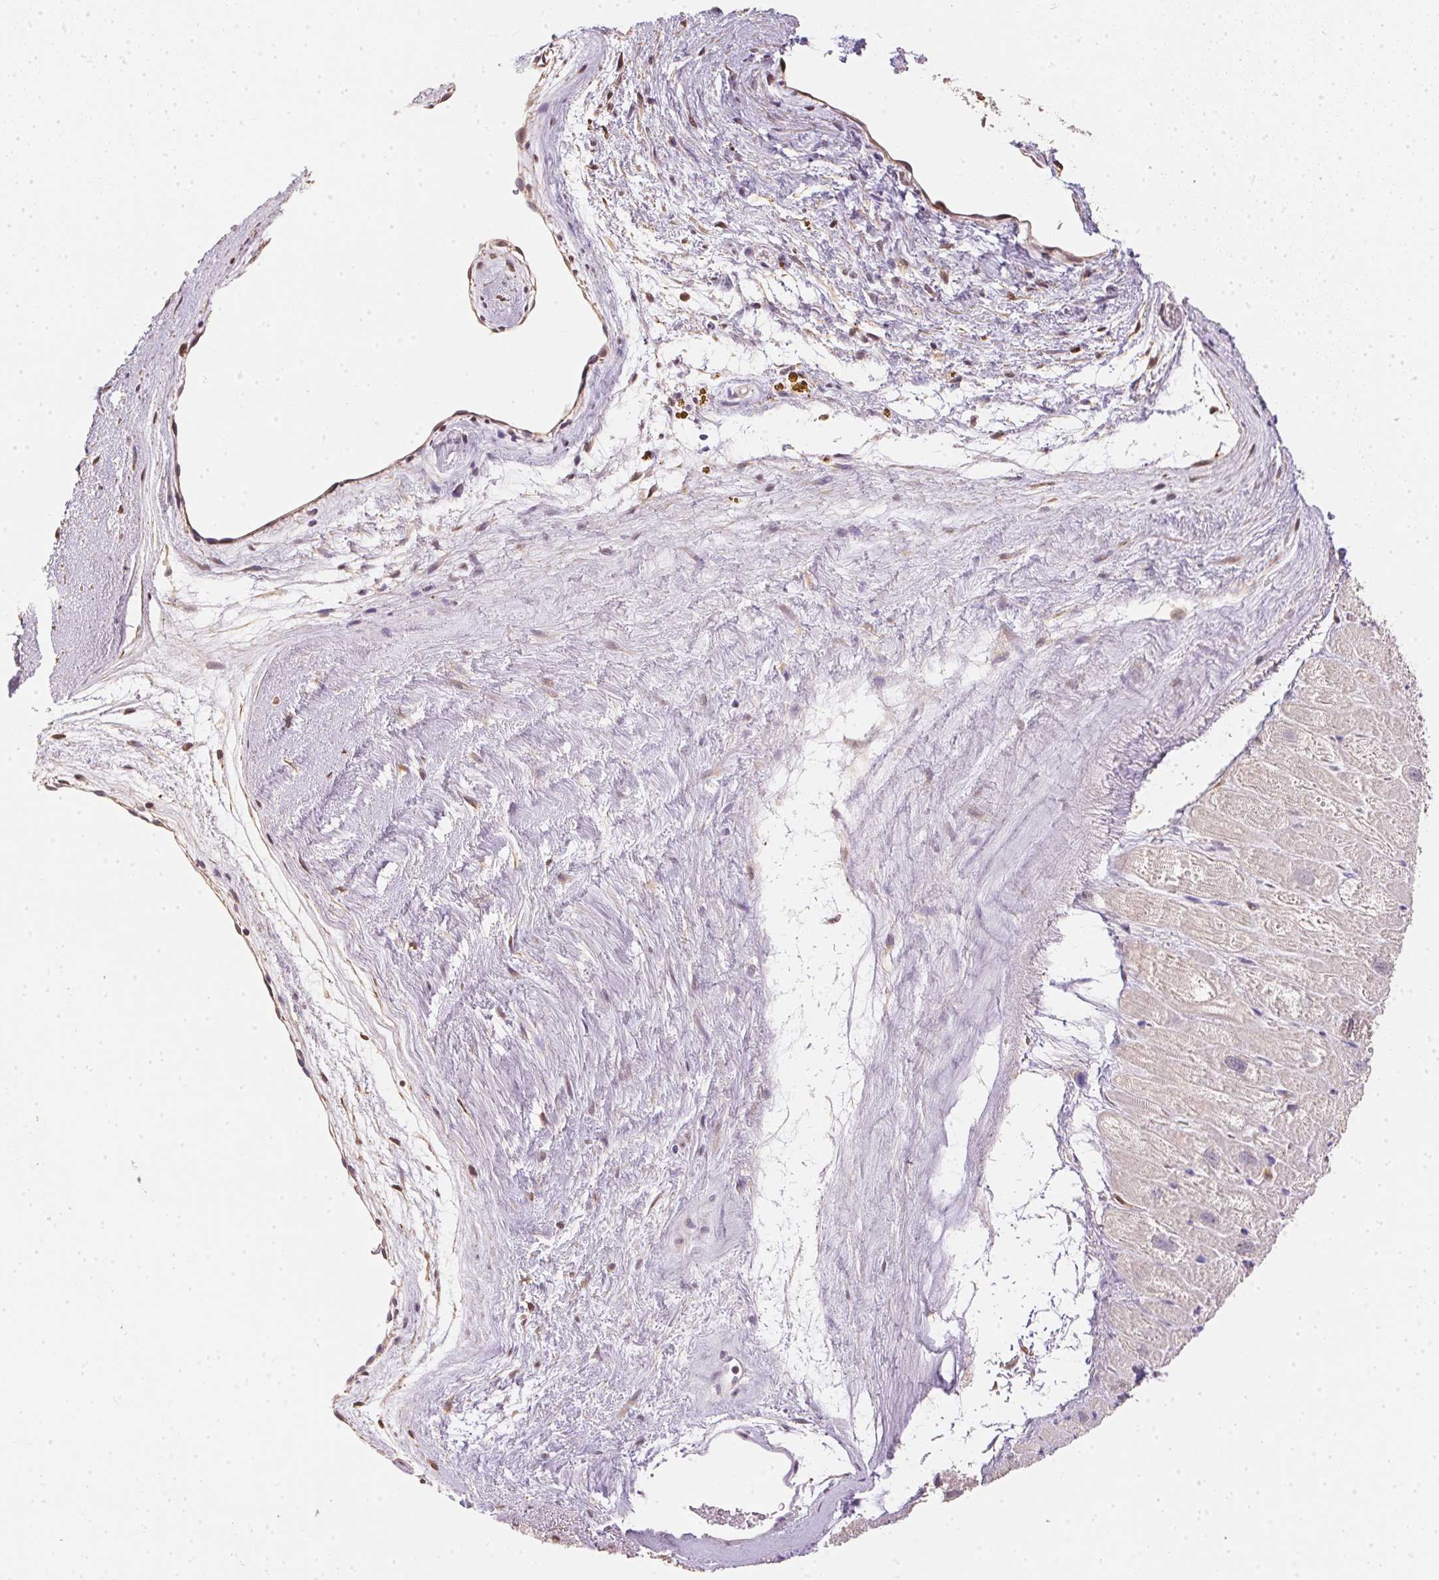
{"staining": {"intensity": "negative", "quantity": "none", "location": "none"}, "tissue": "heart muscle", "cell_type": "Cardiomyocytes", "image_type": "normal", "snomed": [{"axis": "morphology", "description": "Normal tissue, NOS"}, {"axis": "topography", "description": "Heart"}], "caption": "Heart muscle stained for a protein using immunohistochemistry (IHC) reveals no staining cardiomyocytes.", "gene": "S100A3", "patient": {"sex": "male", "age": 61}}